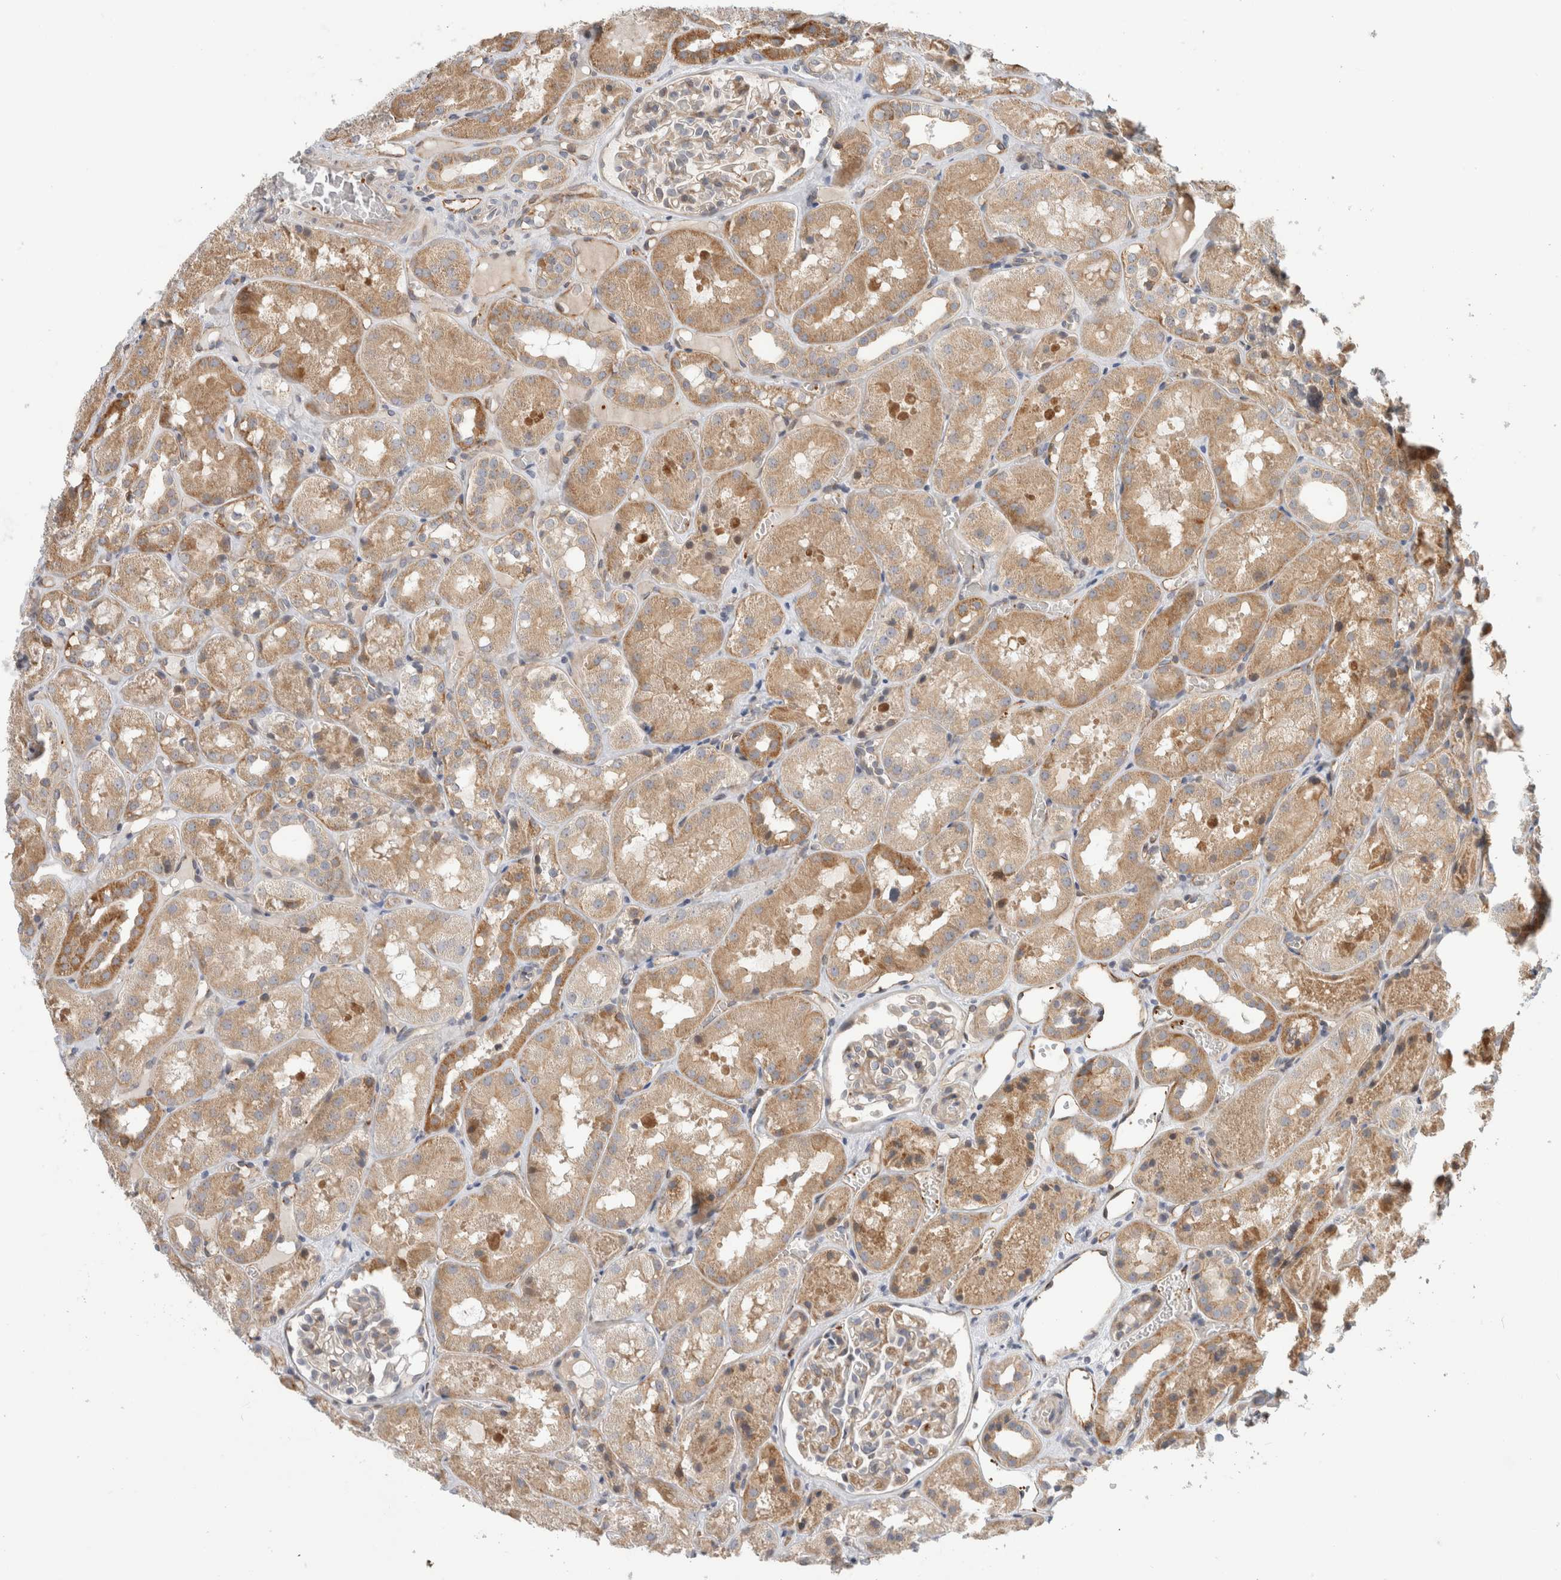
{"staining": {"intensity": "moderate", "quantity": "<25%", "location": "cytoplasmic/membranous"}, "tissue": "kidney", "cell_type": "Cells in glomeruli", "image_type": "normal", "snomed": [{"axis": "morphology", "description": "Normal tissue, NOS"}, {"axis": "topography", "description": "Kidney"}], "caption": "Moderate cytoplasmic/membranous expression is present in about <25% of cells in glomeruli in benign kidney.", "gene": "KPNA5", "patient": {"sex": "male", "age": 16}}